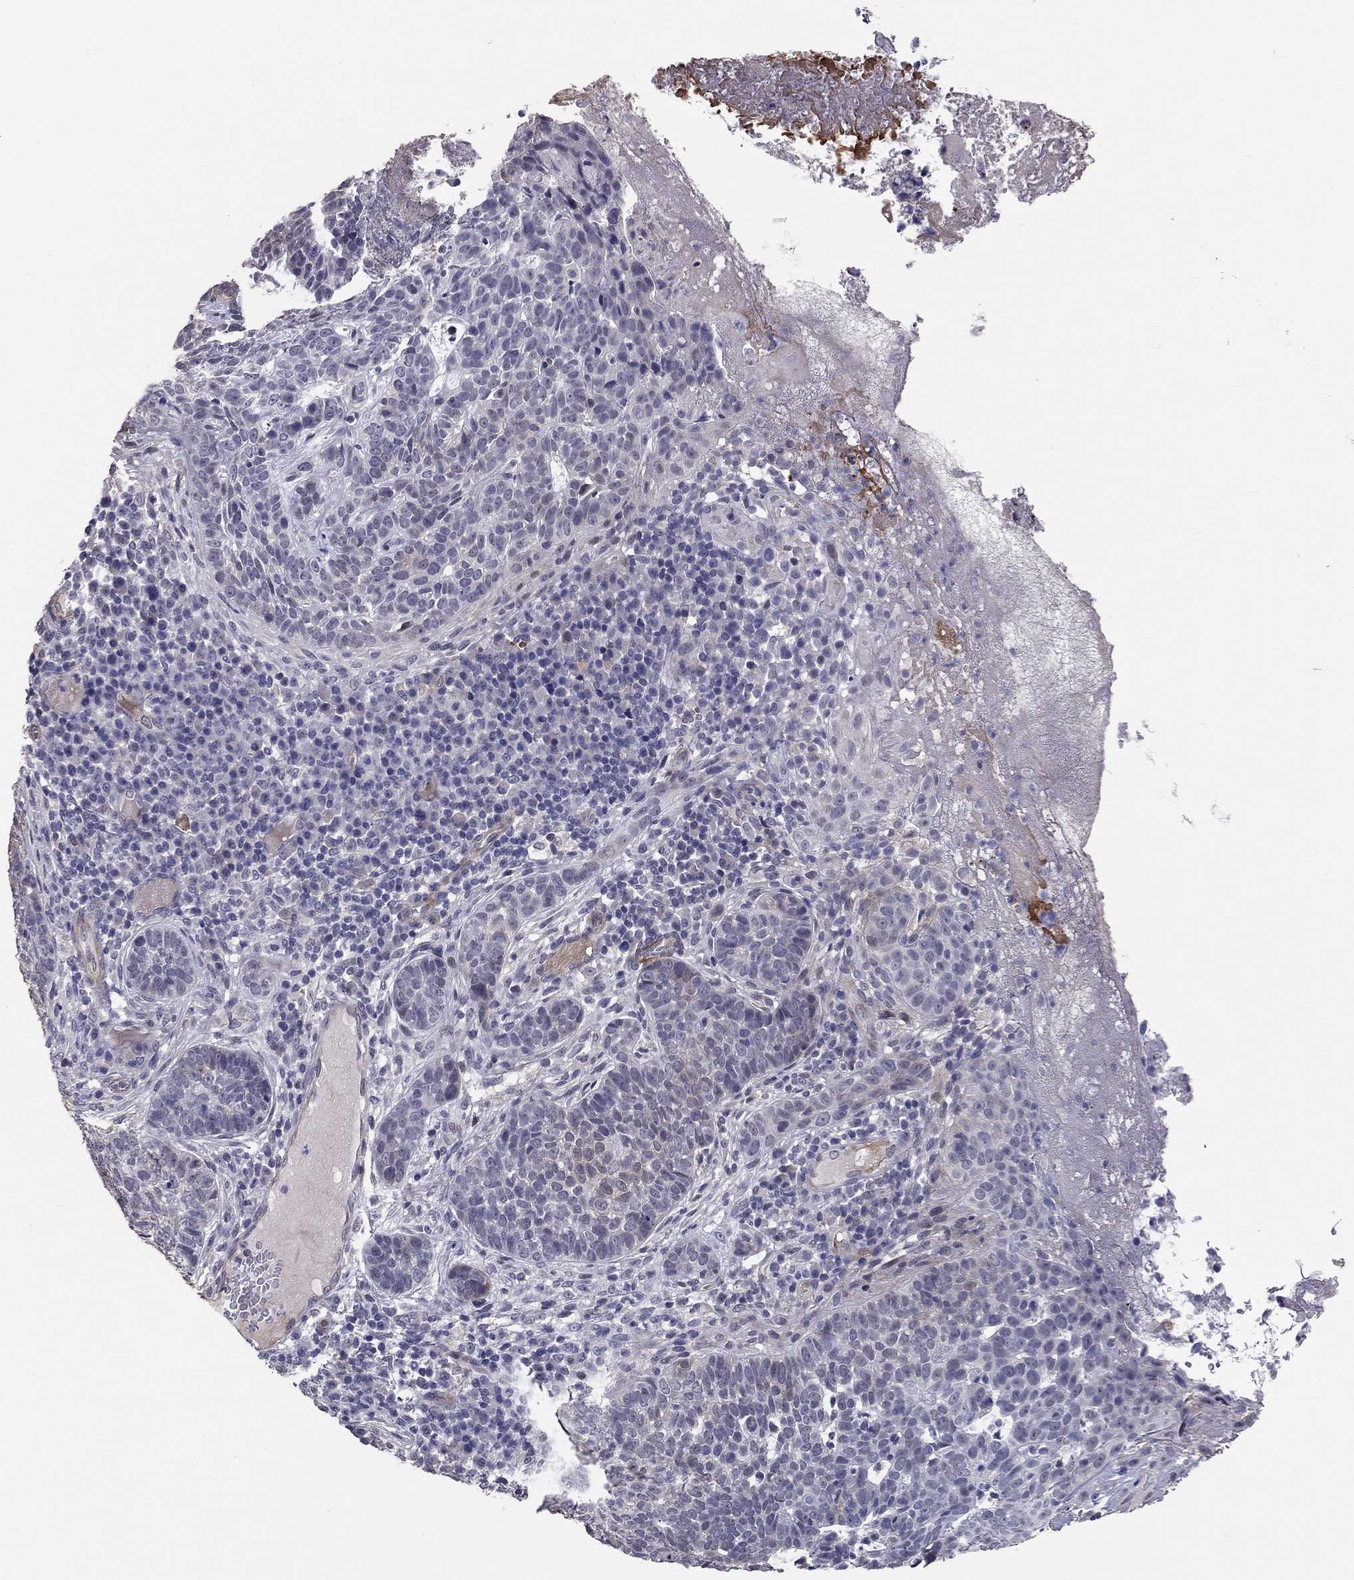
{"staining": {"intensity": "negative", "quantity": "none", "location": "none"}, "tissue": "skin cancer", "cell_type": "Tumor cells", "image_type": "cancer", "snomed": [{"axis": "morphology", "description": "Basal cell carcinoma"}, {"axis": "topography", "description": "Skin"}], "caption": "Skin cancer (basal cell carcinoma) stained for a protein using immunohistochemistry (IHC) displays no staining tumor cells.", "gene": "GJB4", "patient": {"sex": "female", "age": 69}}